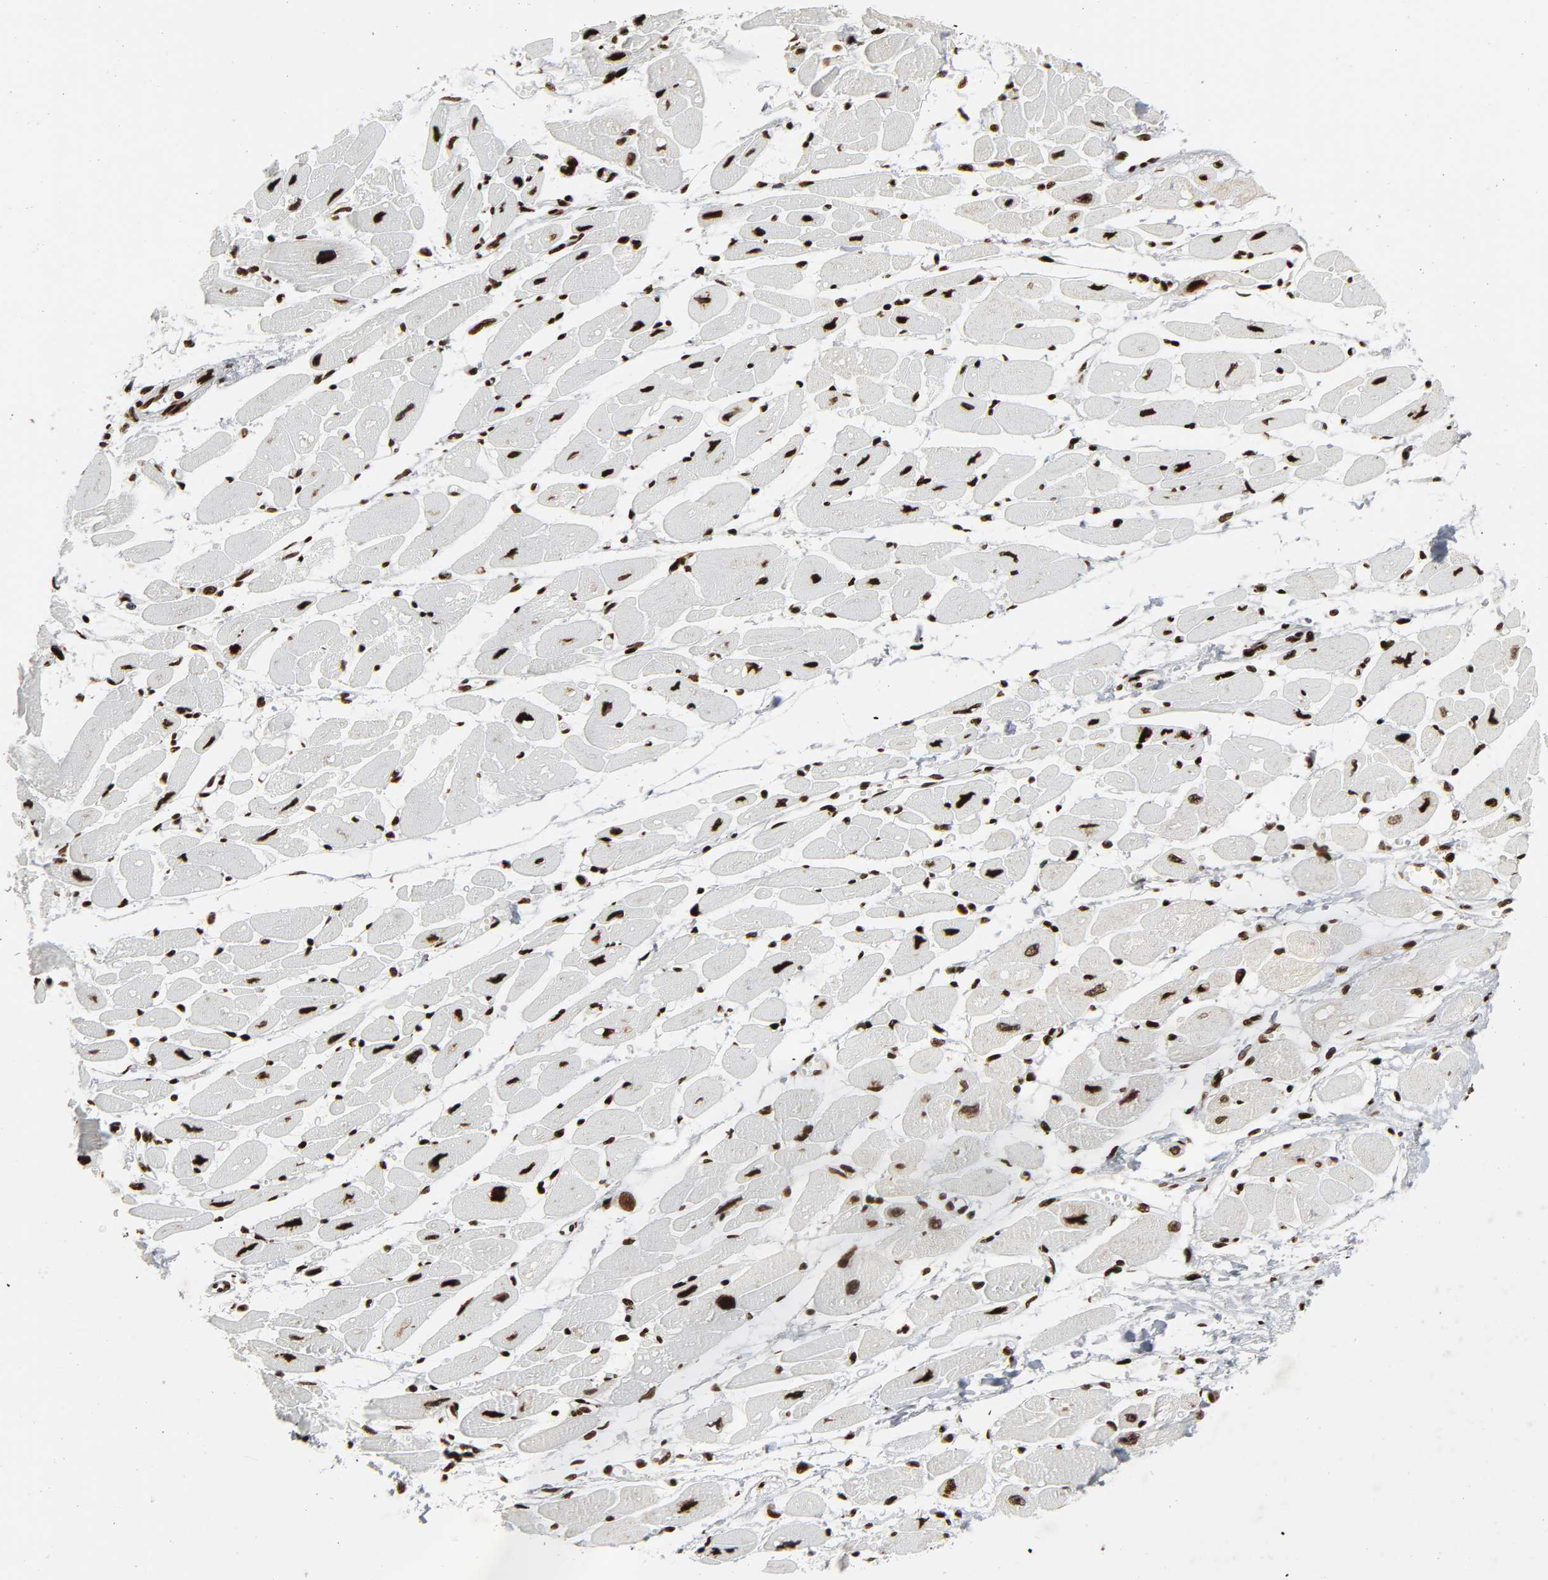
{"staining": {"intensity": "strong", "quantity": ">75%", "location": "nuclear"}, "tissue": "heart muscle", "cell_type": "Cardiomyocytes", "image_type": "normal", "snomed": [{"axis": "morphology", "description": "Normal tissue, NOS"}, {"axis": "topography", "description": "Heart"}], "caption": "Immunohistochemistry (DAB (3,3'-diaminobenzidine)) staining of normal human heart muscle reveals strong nuclear protein staining in about >75% of cardiomyocytes. Using DAB (3,3'-diaminobenzidine) (brown) and hematoxylin (blue) stains, captured at high magnification using brightfield microscopy.", "gene": "RXRA", "patient": {"sex": "female", "age": 54}}